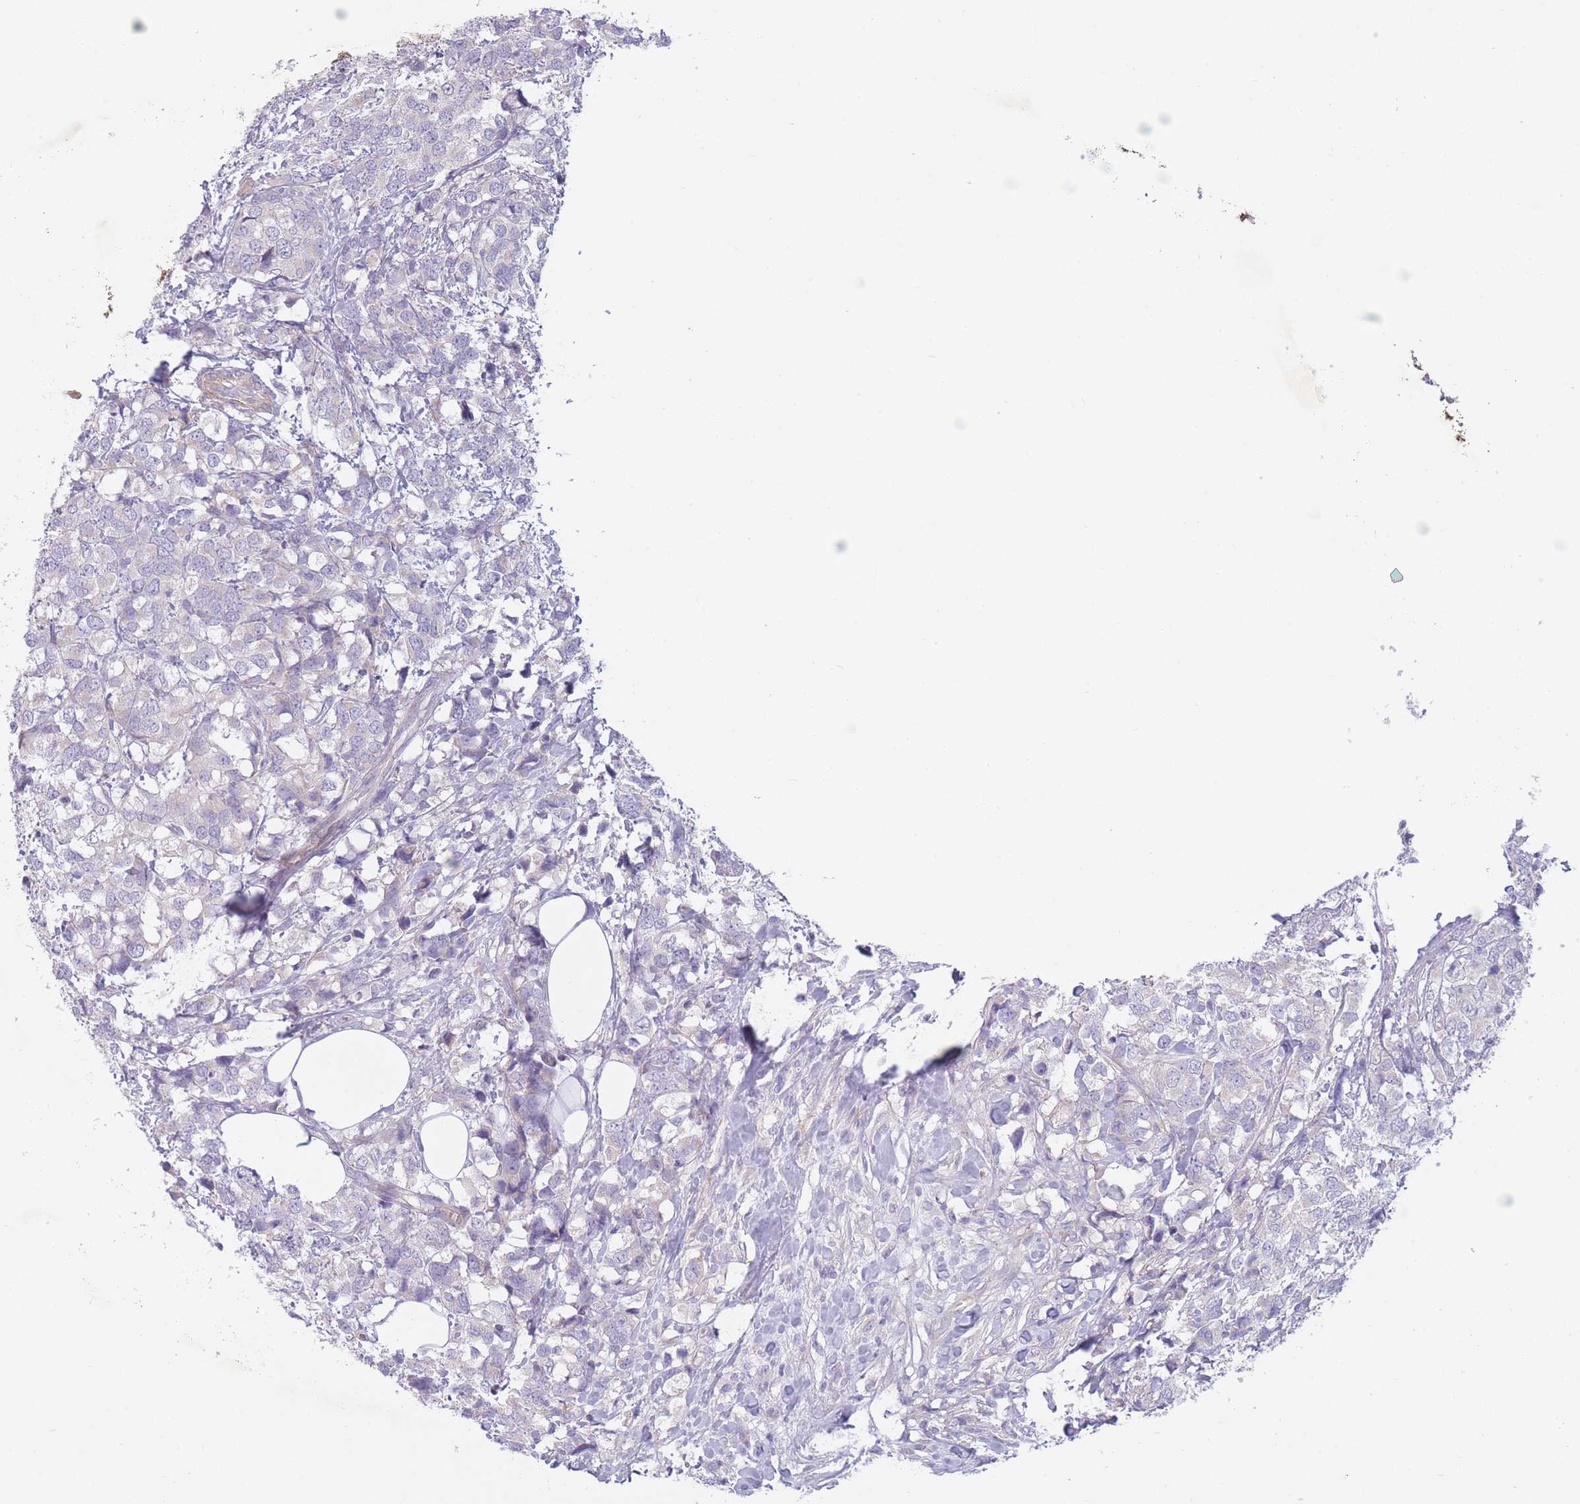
{"staining": {"intensity": "negative", "quantity": "none", "location": "none"}, "tissue": "breast cancer", "cell_type": "Tumor cells", "image_type": "cancer", "snomed": [{"axis": "morphology", "description": "Lobular carcinoma"}, {"axis": "topography", "description": "Breast"}], "caption": "Immunohistochemistry (IHC) of breast lobular carcinoma shows no positivity in tumor cells. (DAB immunohistochemistry visualized using brightfield microscopy, high magnification).", "gene": "PNPLA5", "patient": {"sex": "female", "age": 59}}